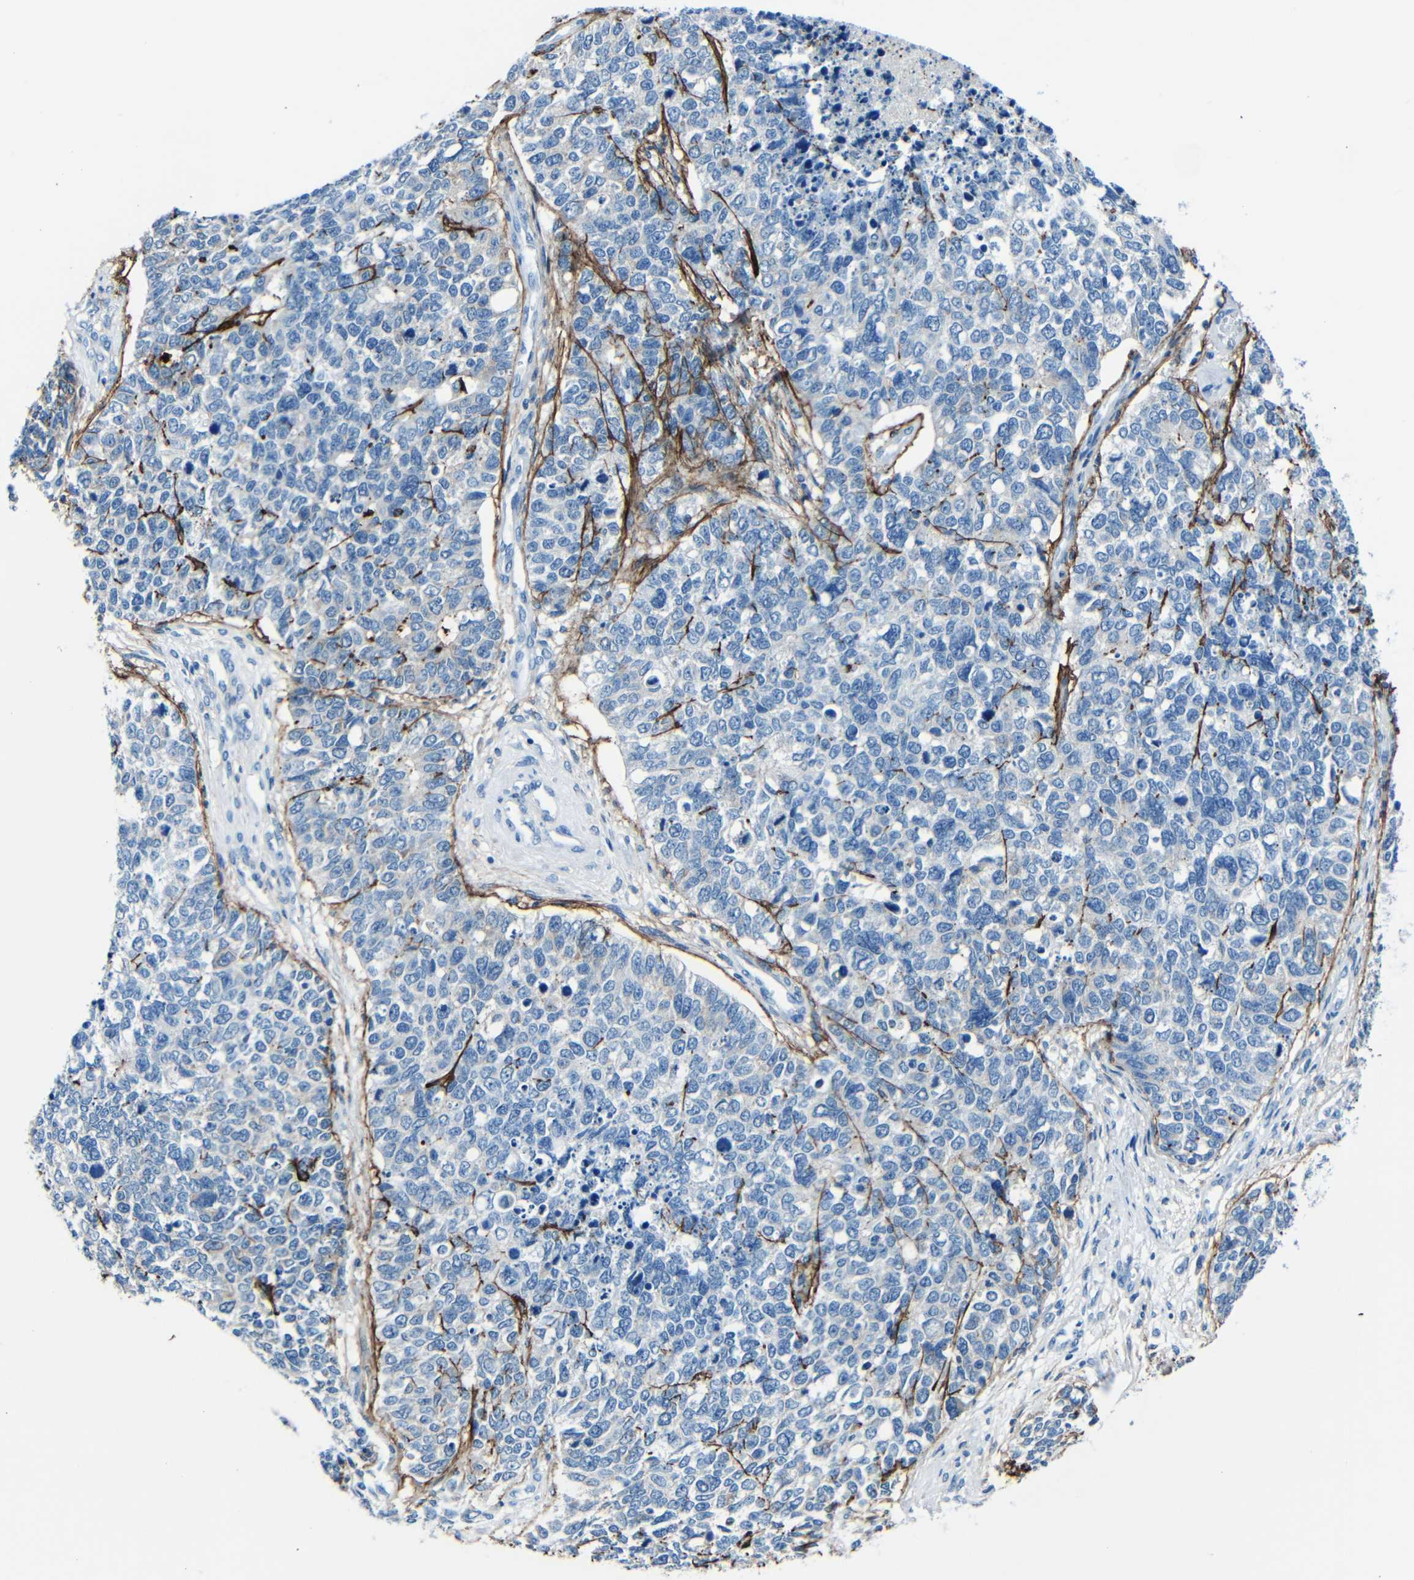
{"staining": {"intensity": "negative", "quantity": "none", "location": "none"}, "tissue": "cervical cancer", "cell_type": "Tumor cells", "image_type": "cancer", "snomed": [{"axis": "morphology", "description": "Squamous cell carcinoma, NOS"}, {"axis": "topography", "description": "Cervix"}], "caption": "This is an IHC micrograph of squamous cell carcinoma (cervical). There is no positivity in tumor cells.", "gene": "FBN2", "patient": {"sex": "female", "age": 63}}